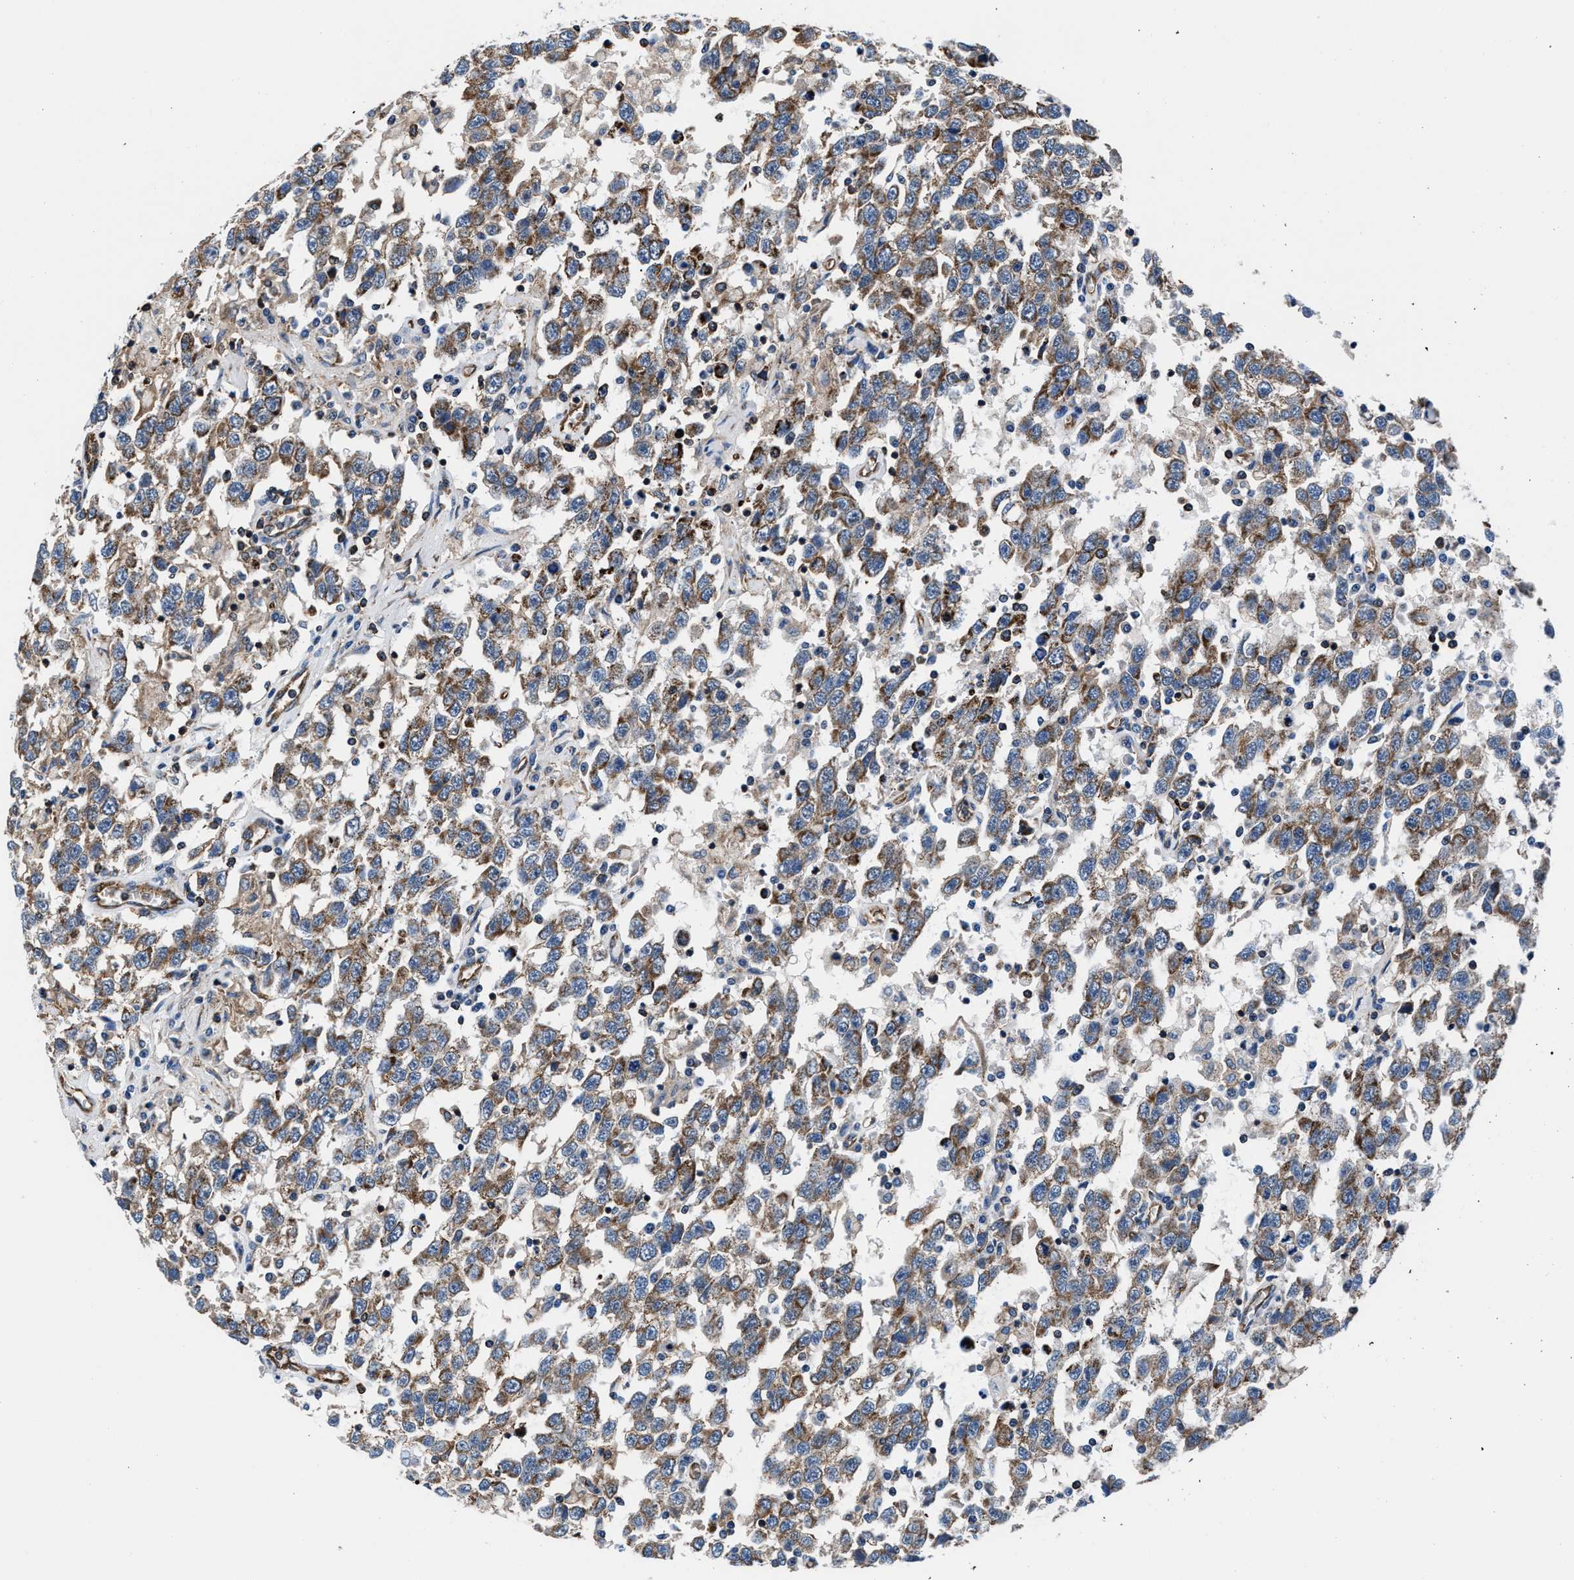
{"staining": {"intensity": "moderate", "quantity": ">75%", "location": "cytoplasmic/membranous"}, "tissue": "testis cancer", "cell_type": "Tumor cells", "image_type": "cancer", "snomed": [{"axis": "morphology", "description": "Seminoma, NOS"}, {"axis": "topography", "description": "Testis"}], "caption": "About >75% of tumor cells in human testis seminoma show moderate cytoplasmic/membranous protein positivity as visualized by brown immunohistochemical staining.", "gene": "NKTR", "patient": {"sex": "male", "age": 41}}